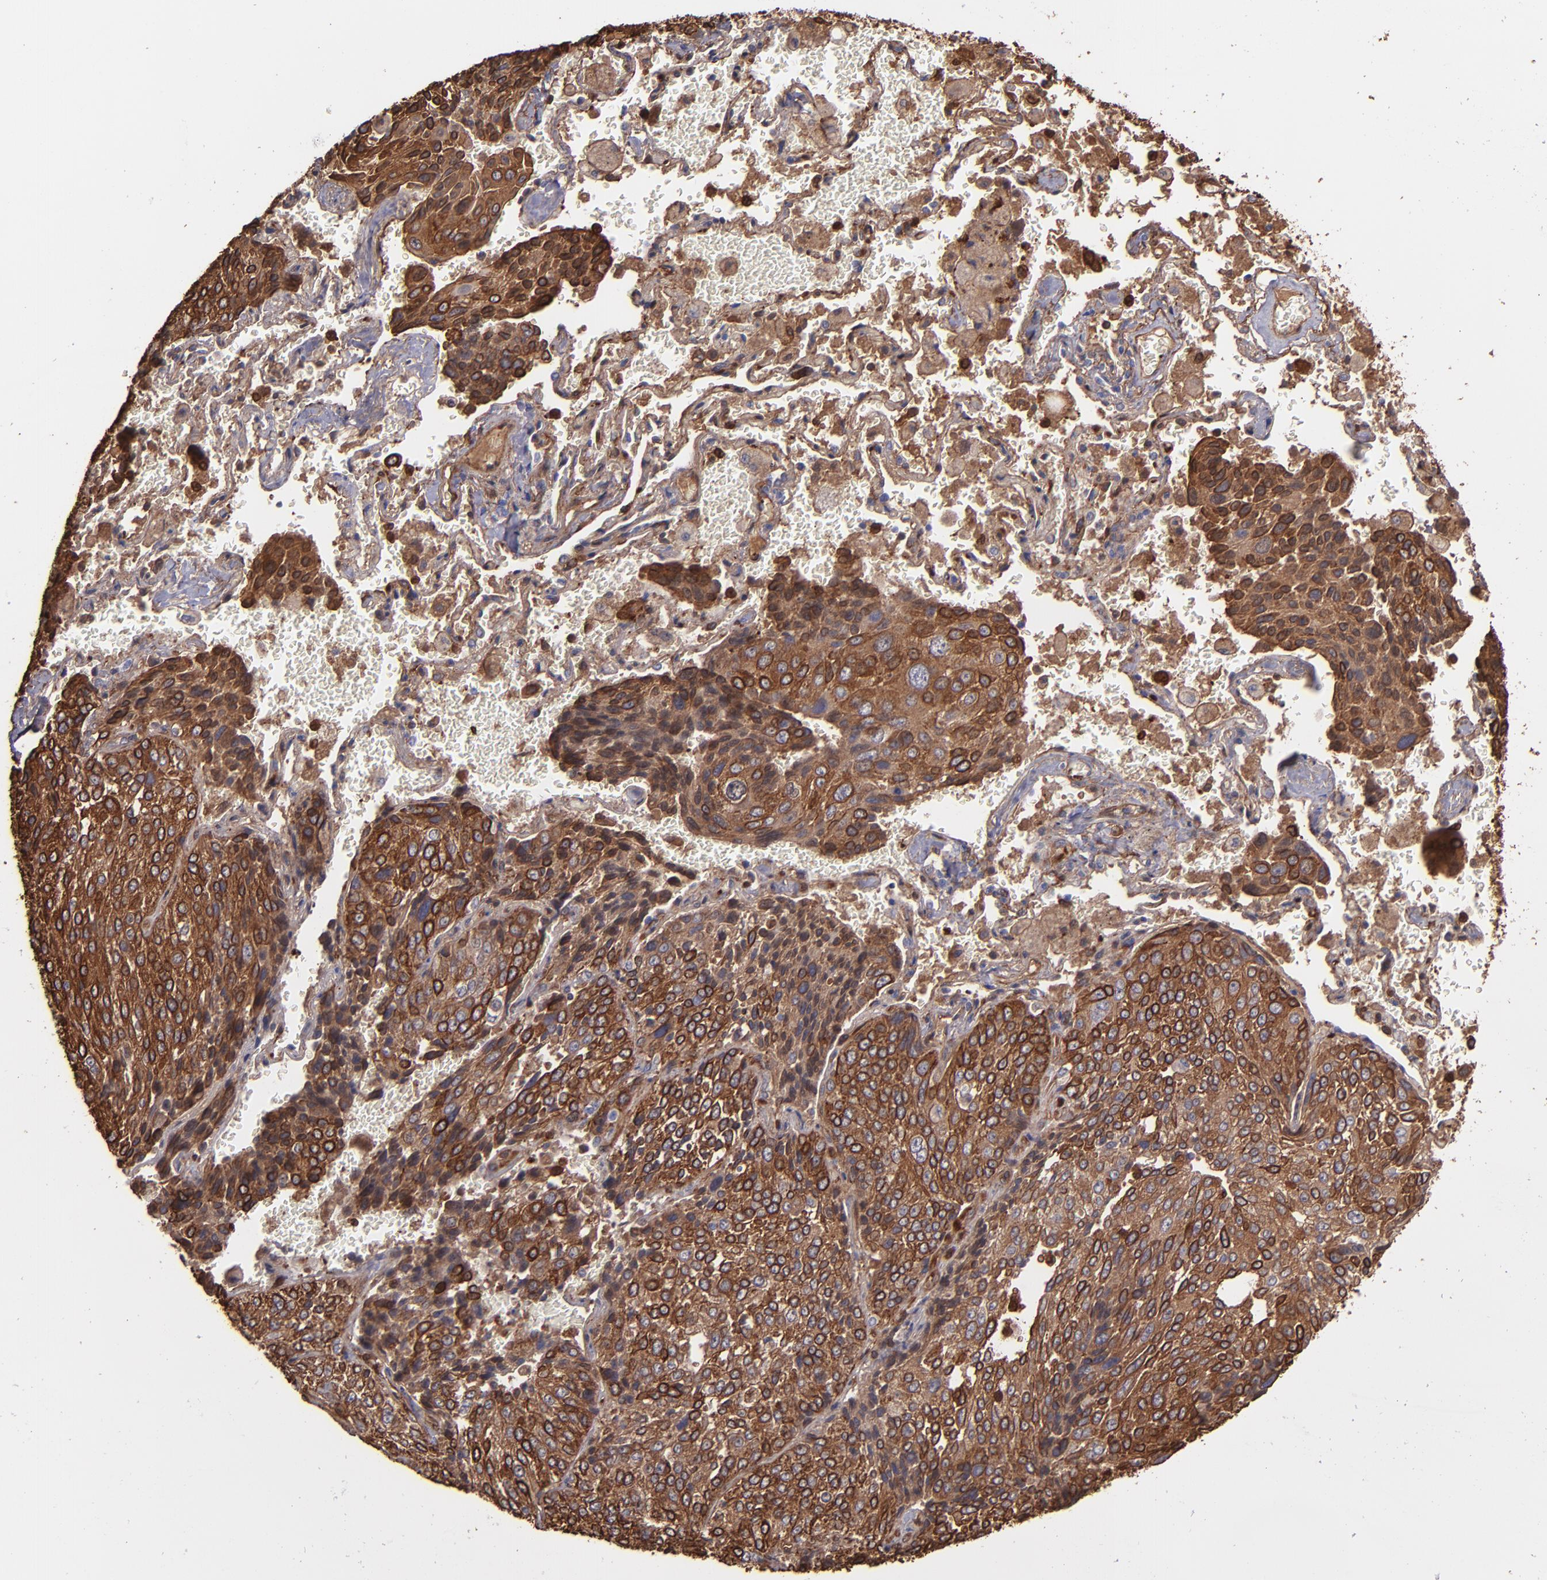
{"staining": {"intensity": "strong", "quantity": ">75%", "location": "cytoplasmic/membranous"}, "tissue": "lung cancer", "cell_type": "Tumor cells", "image_type": "cancer", "snomed": [{"axis": "morphology", "description": "Squamous cell carcinoma, NOS"}, {"axis": "topography", "description": "Lung"}], "caption": "Brown immunohistochemical staining in lung cancer reveals strong cytoplasmic/membranous positivity in about >75% of tumor cells.", "gene": "VCL", "patient": {"sex": "male", "age": 54}}